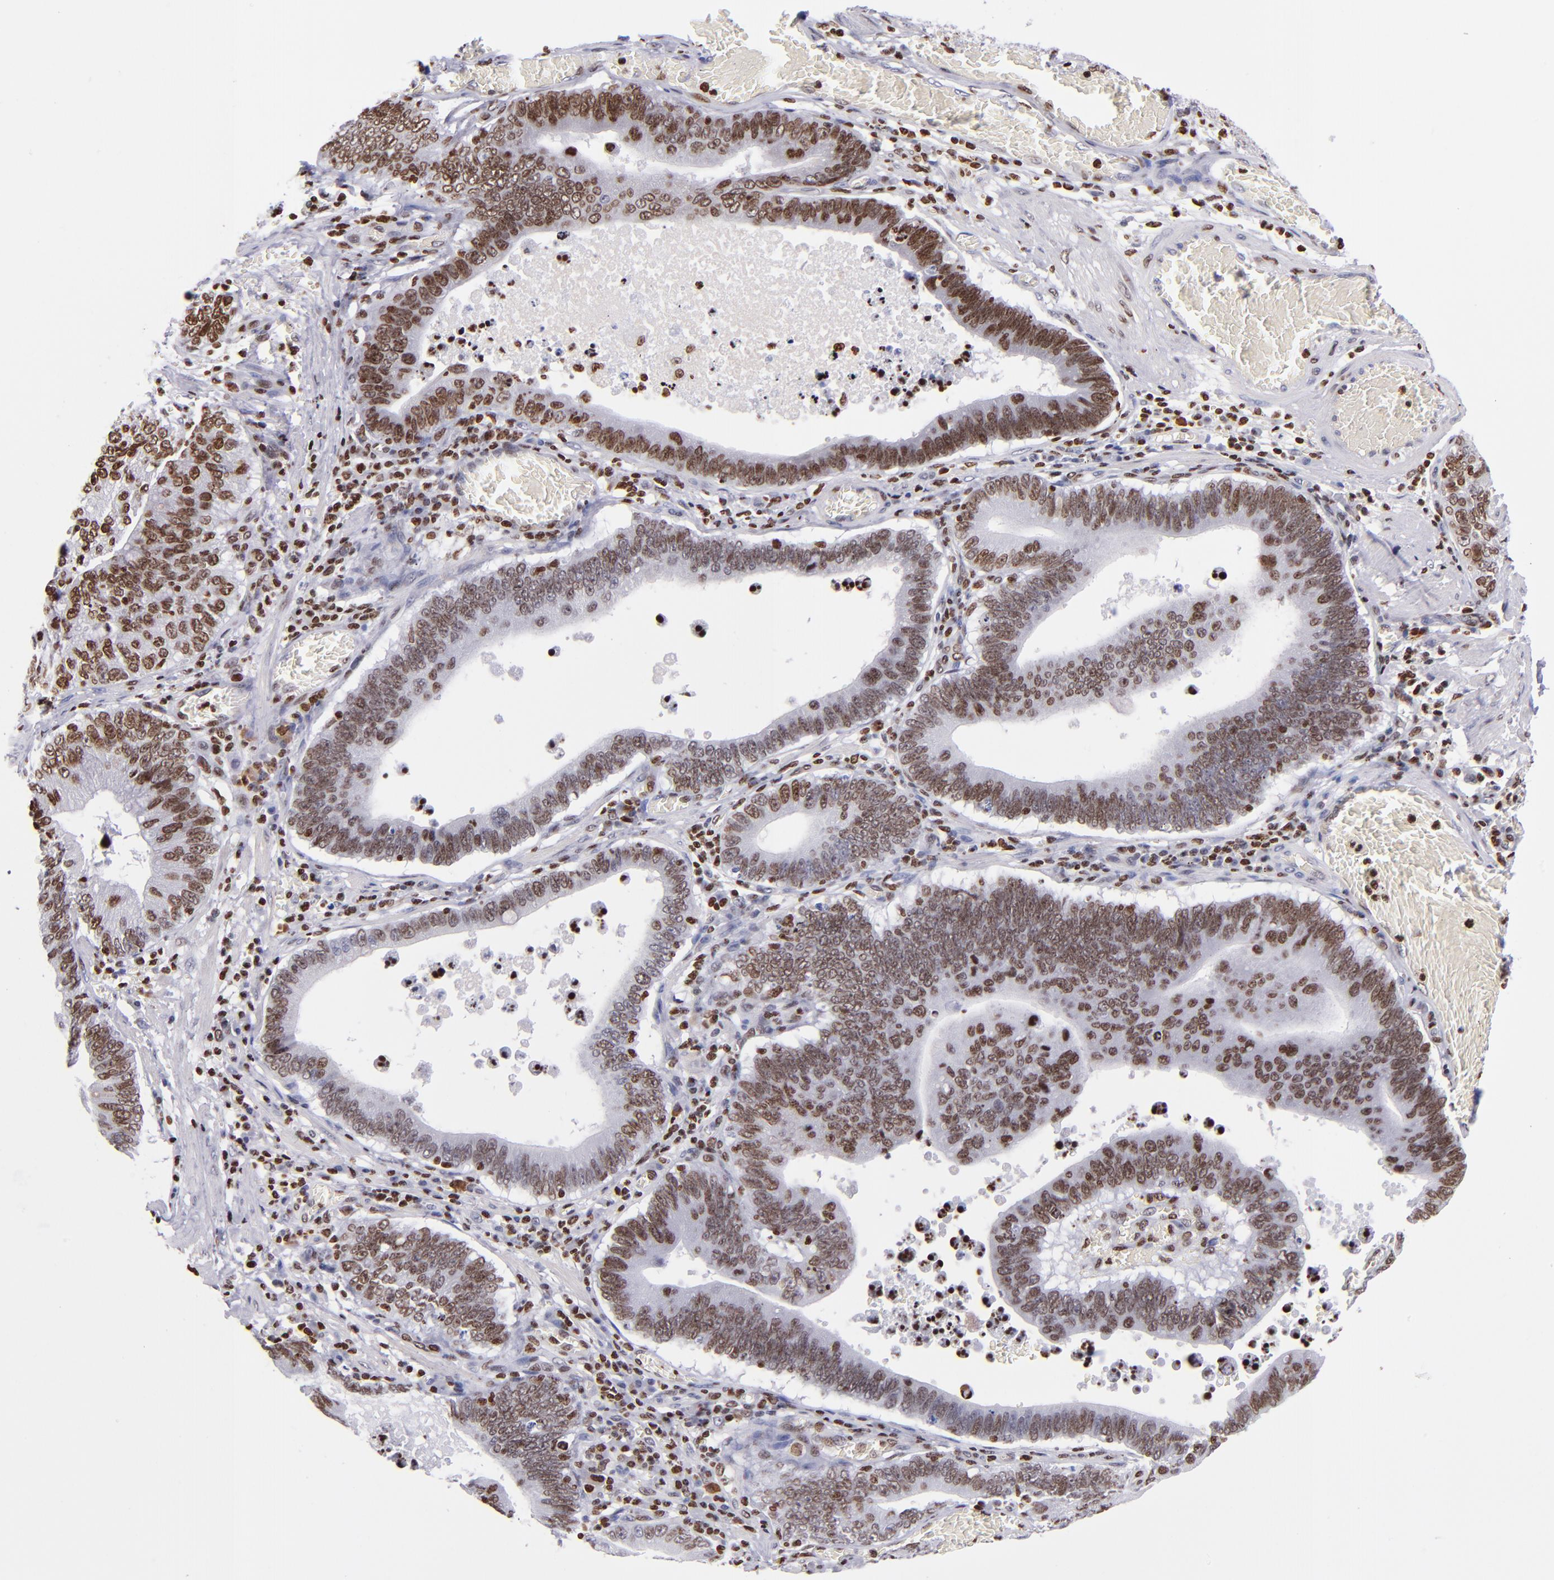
{"staining": {"intensity": "moderate", "quantity": ">75%", "location": "nuclear"}, "tissue": "stomach cancer", "cell_type": "Tumor cells", "image_type": "cancer", "snomed": [{"axis": "morphology", "description": "Adenocarcinoma, NOS"}, {"axis": "topography", "description": "Stomach"}, {"axis": "topography", "description": "Gastric cardia"}], "caption": "Immunohistochemistry (IHC) of human stomach cancer (adenocarcinoma) displays medium levels of moderate nuclear expression in about >75% of tumor cells.", "gene": "CDKL5", "patient": {"sex": "male", "age": 59}}